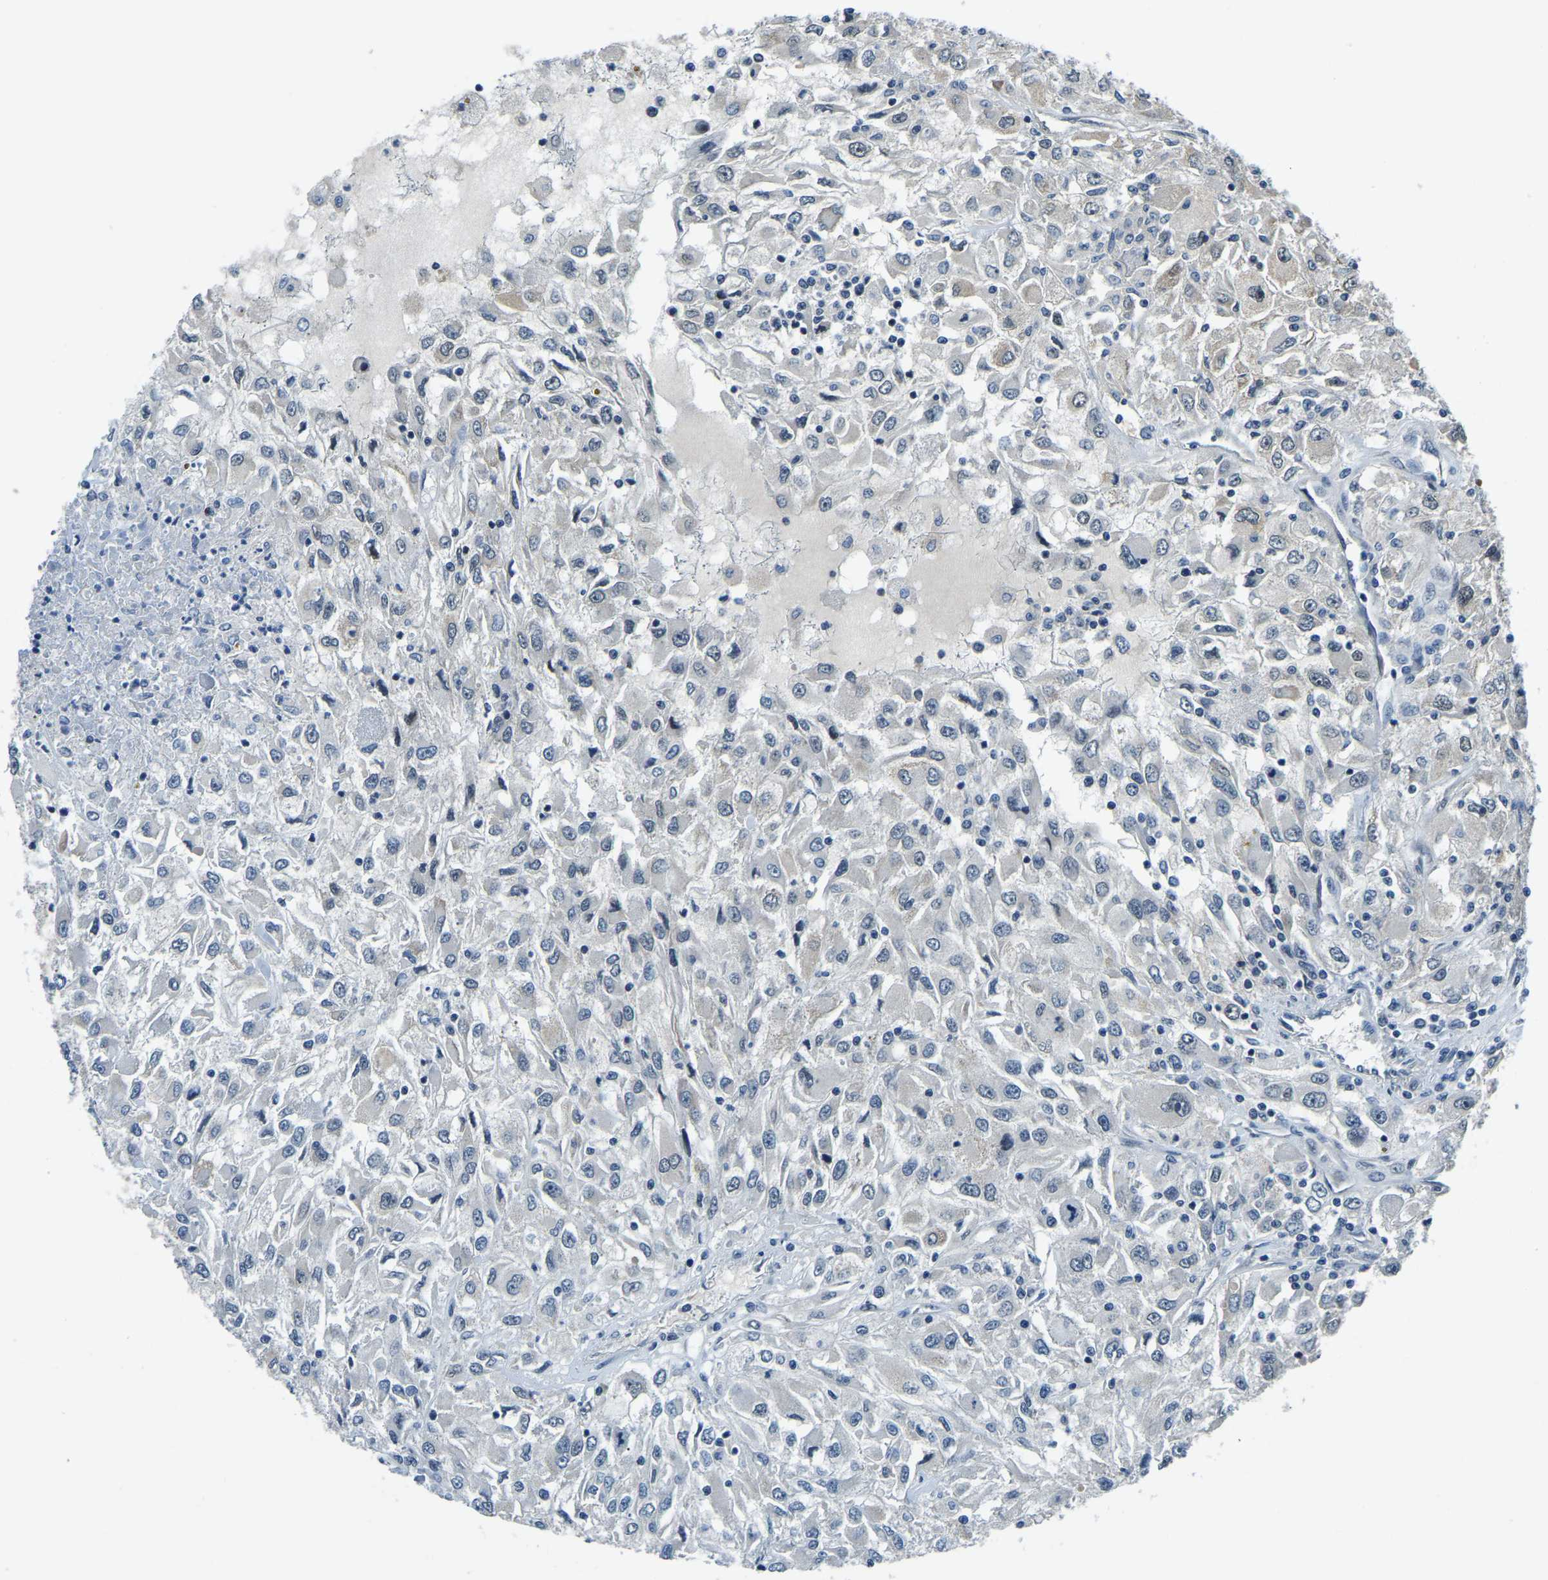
{"staining": {"intensity": "negative", "quantity": "none", "location": "none"}, "tissue": "renal cancer", "cell_type": "Tumor cells", "image_type": "cancer", "snomed": [{"axis": "morphology", "description": "Adenocarcinoma, NOS"}, {"axis": "topography", "description": "Kidney"}], "caption": "This is an immunohistochemistry photomicrograph of human renal adenocarcinoma. There is no staining in tumor cells.", "gene": "ING2", "patient": {"sex": "female", "age": 52}}